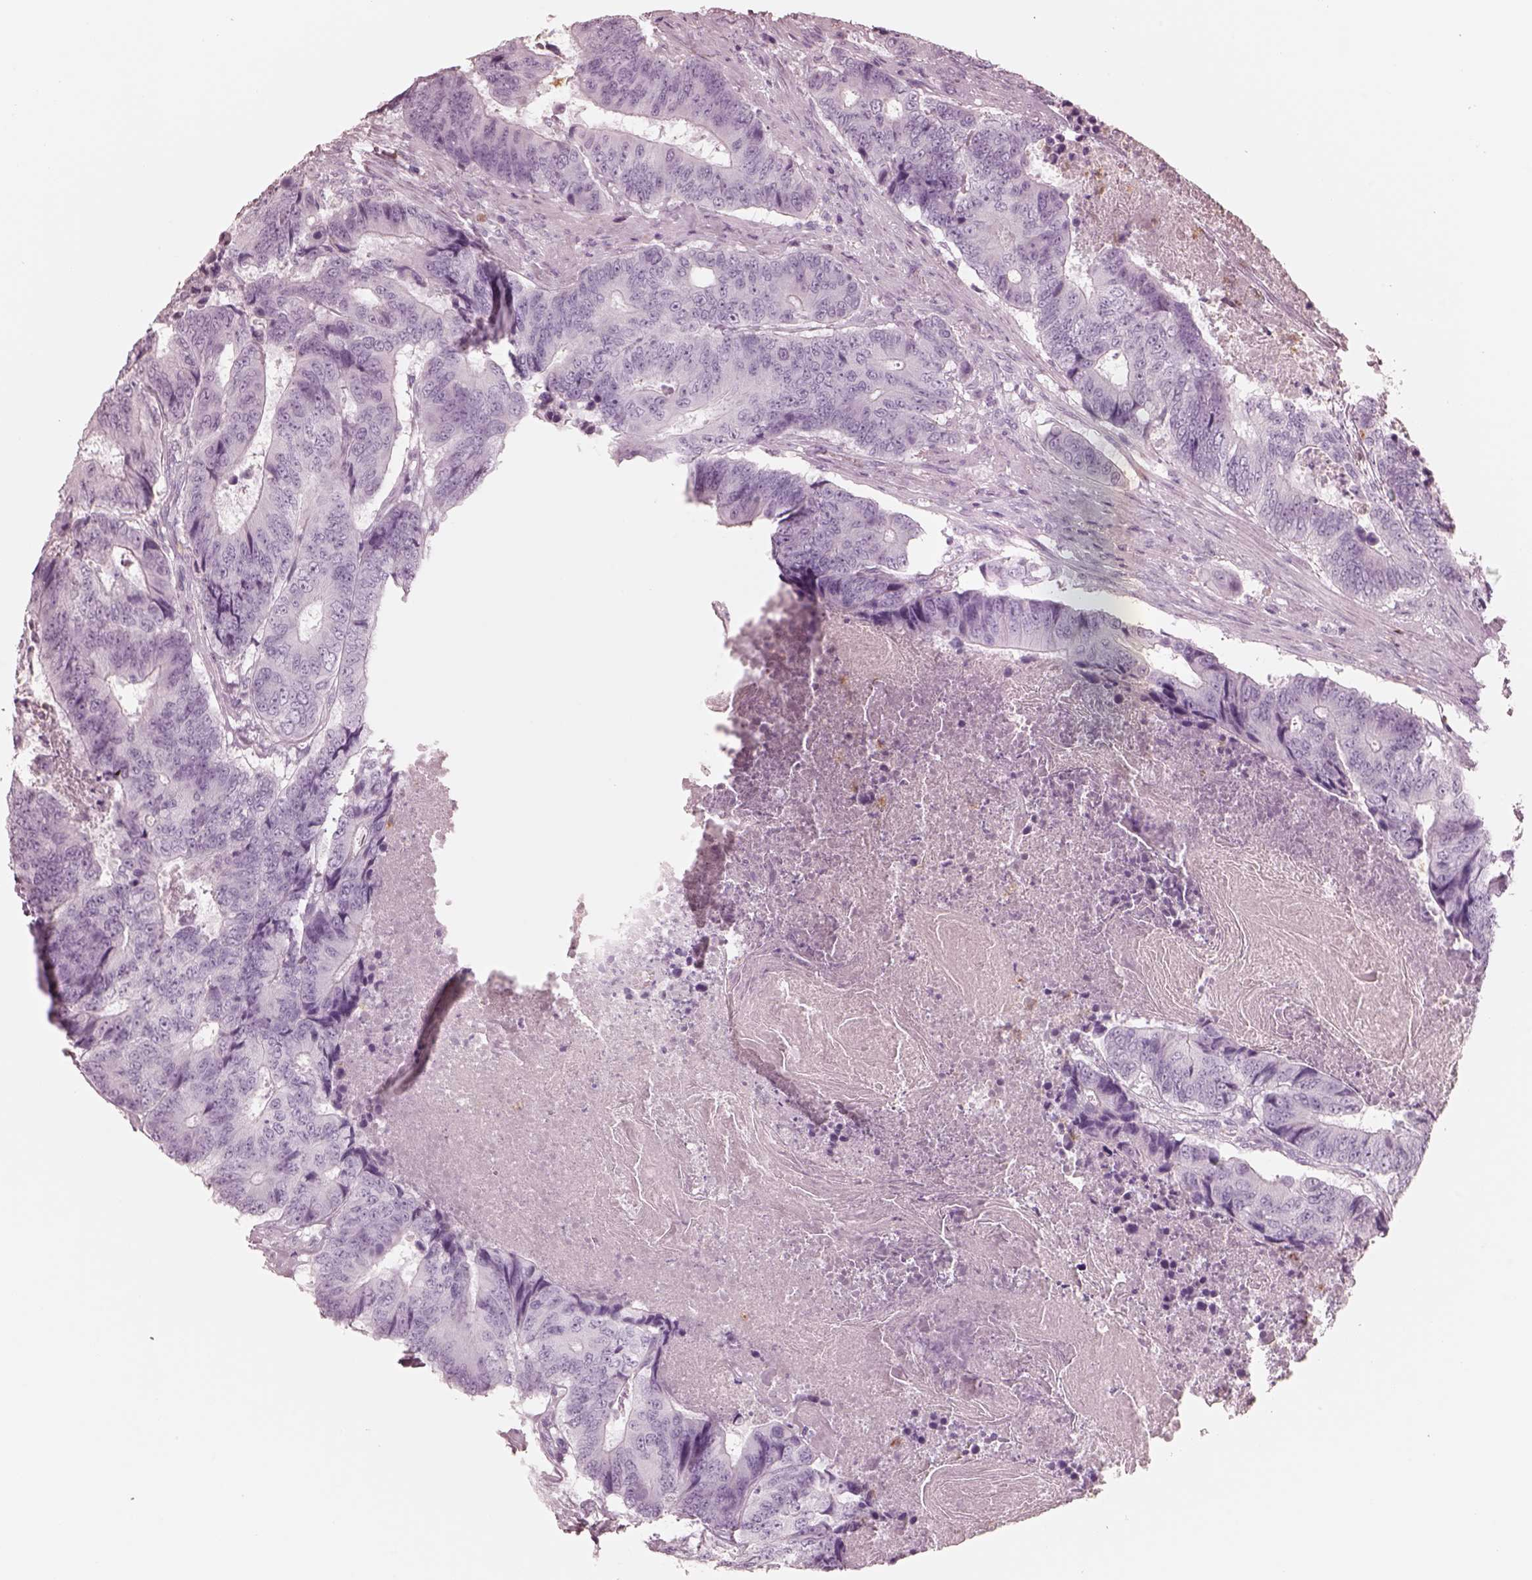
{"staining": {"intensity": "negative", "quantity": "none", "location": "none"}, "tissue": "colorectal cancer", "cell_type": "Tumor cells", "image_type": "cancer", "snomed": [{"axis": "morphology", "description": "Adenocarcinoma, NOS"}, {"axis": "topography", "description": "Colon"}], "caption": "A photomicrograph of colorectal adenocarcinoma stained for a protein shows no brown staining in tumor cells.", "gene": "ELANE", "patient": {"sex": "female", "age": 48}}